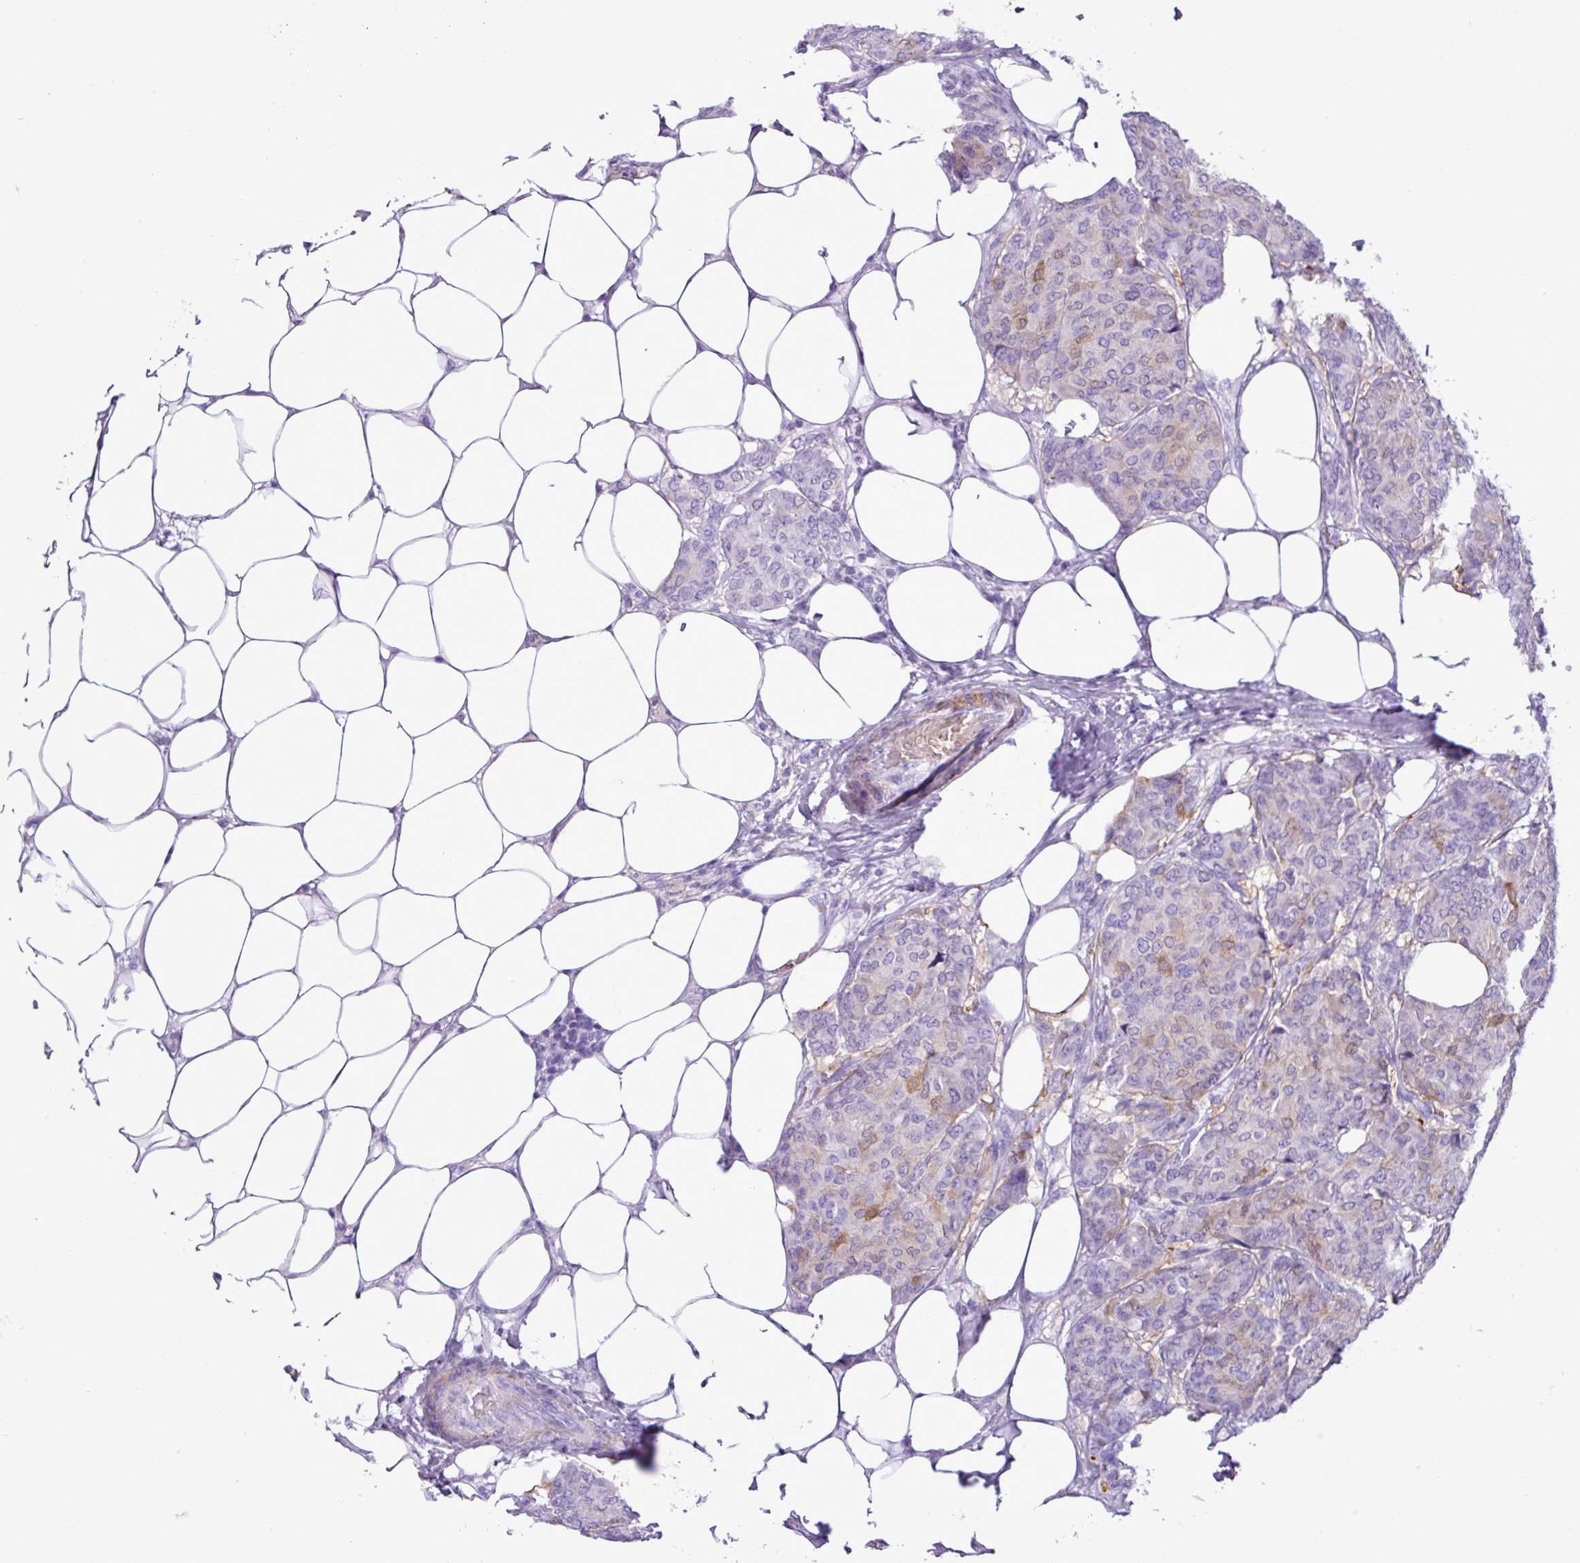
{"staining": {"intensity": "moderate", "quantity": "<25%", "location": "cytoplasmic/membranous"}, "tissue": "breast cancer", "cell_type": "Tumor cells", "image_type": "cancer", "snomed": [{"axis": "morphology", "description": "Duct carcinoma"}, {"axis": "topography", "description": "Breast"}], "caption": "A histopathology image showing moderate cytoplasmic/membranous expression in approximately <25% of tumor cells in infiltrating ductal carcinoma (breast), as visualized by brown immunohistochemical staining.", "gene": "ZSCAN5A", "patient": {"sex": "female", "age": 75}}